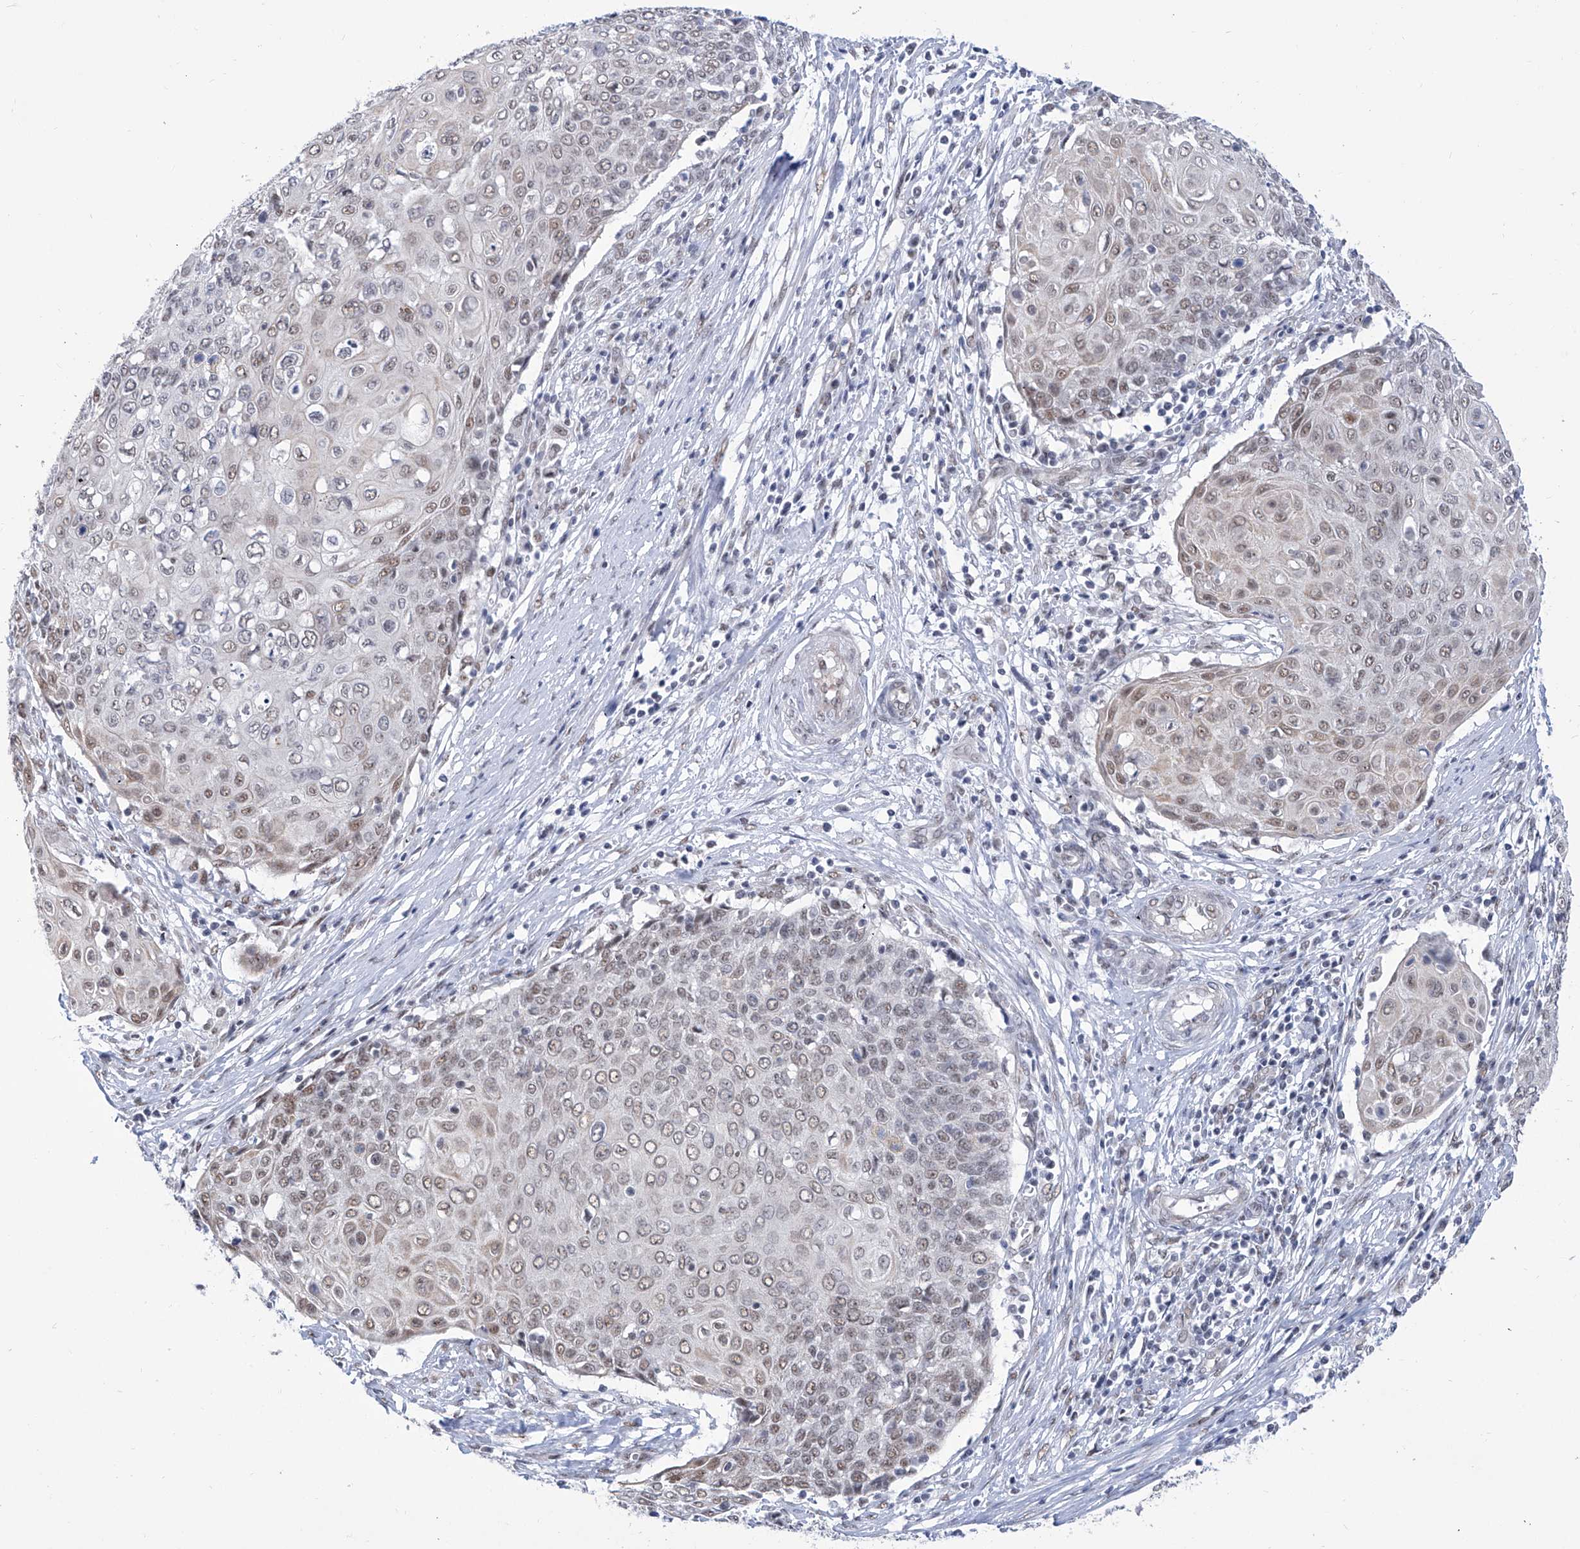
{"staining": {"intensity": "weak", "quantity": "25%-75%", "location": "nuclear"}, "tissue": "cervical cancer", "cell_type": "Tumor cells", "image_type": "cancer", "snomed": [{"axis": "morphology", "description": "Squamous cell carcinoma, NOS"}, {"axis": "topography", "description": "Cervix"}], "caption": "The image shows staining of cervical squamous cell carcinoma, revealing weak nuclear protein expression (brown color) within tumor cells. The protein of interest is stained brown, and the nuclei are stained in blue (DAB (3,3'-diaminobenzidine) IHC with brightfield microscopy, high magnification).", "gene": "SART1", "patient": {"sex": "female", "age": 39}}